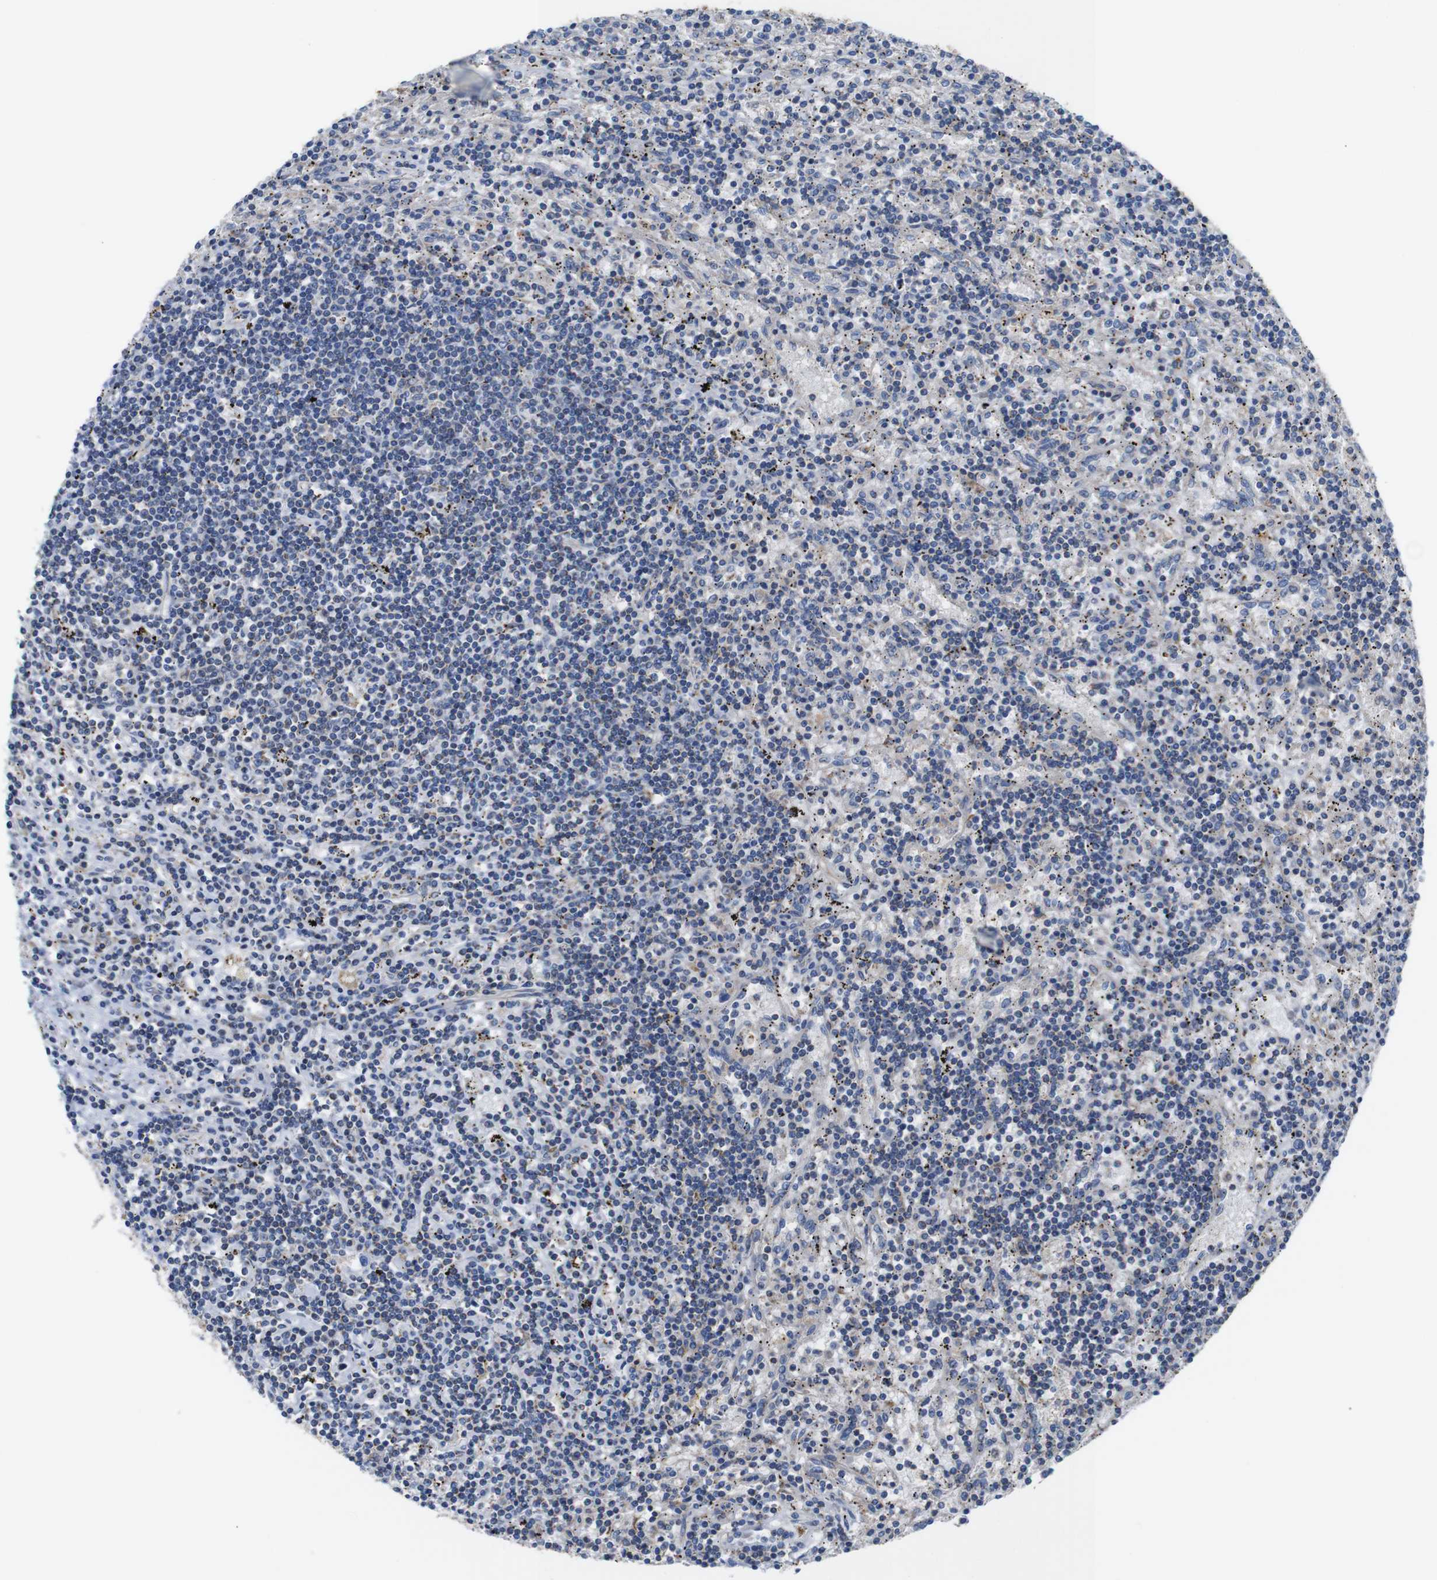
{"staining": {"intensity": "negative", "quantity": "none", "location": "none"}, "tissue": "lymphoma", "cell_type": "Tumor cells", "image_type": "cancer", "snomed": [{"axis": "morphology", "description": "Malignant lymphoma, non-Hodgkin's type, Low grade"}, {"axis": "topography", "description": "Spleen"}], "caption": "IHC photomicrograph of neoplastic tissue: lymphoma stained with DAB (3,3'-diaminobenzidine) displays no significant protein positivity in tumor cells.", "gene": "PDCD1LG2", "patient": {"sex": "male", "age": 76}}